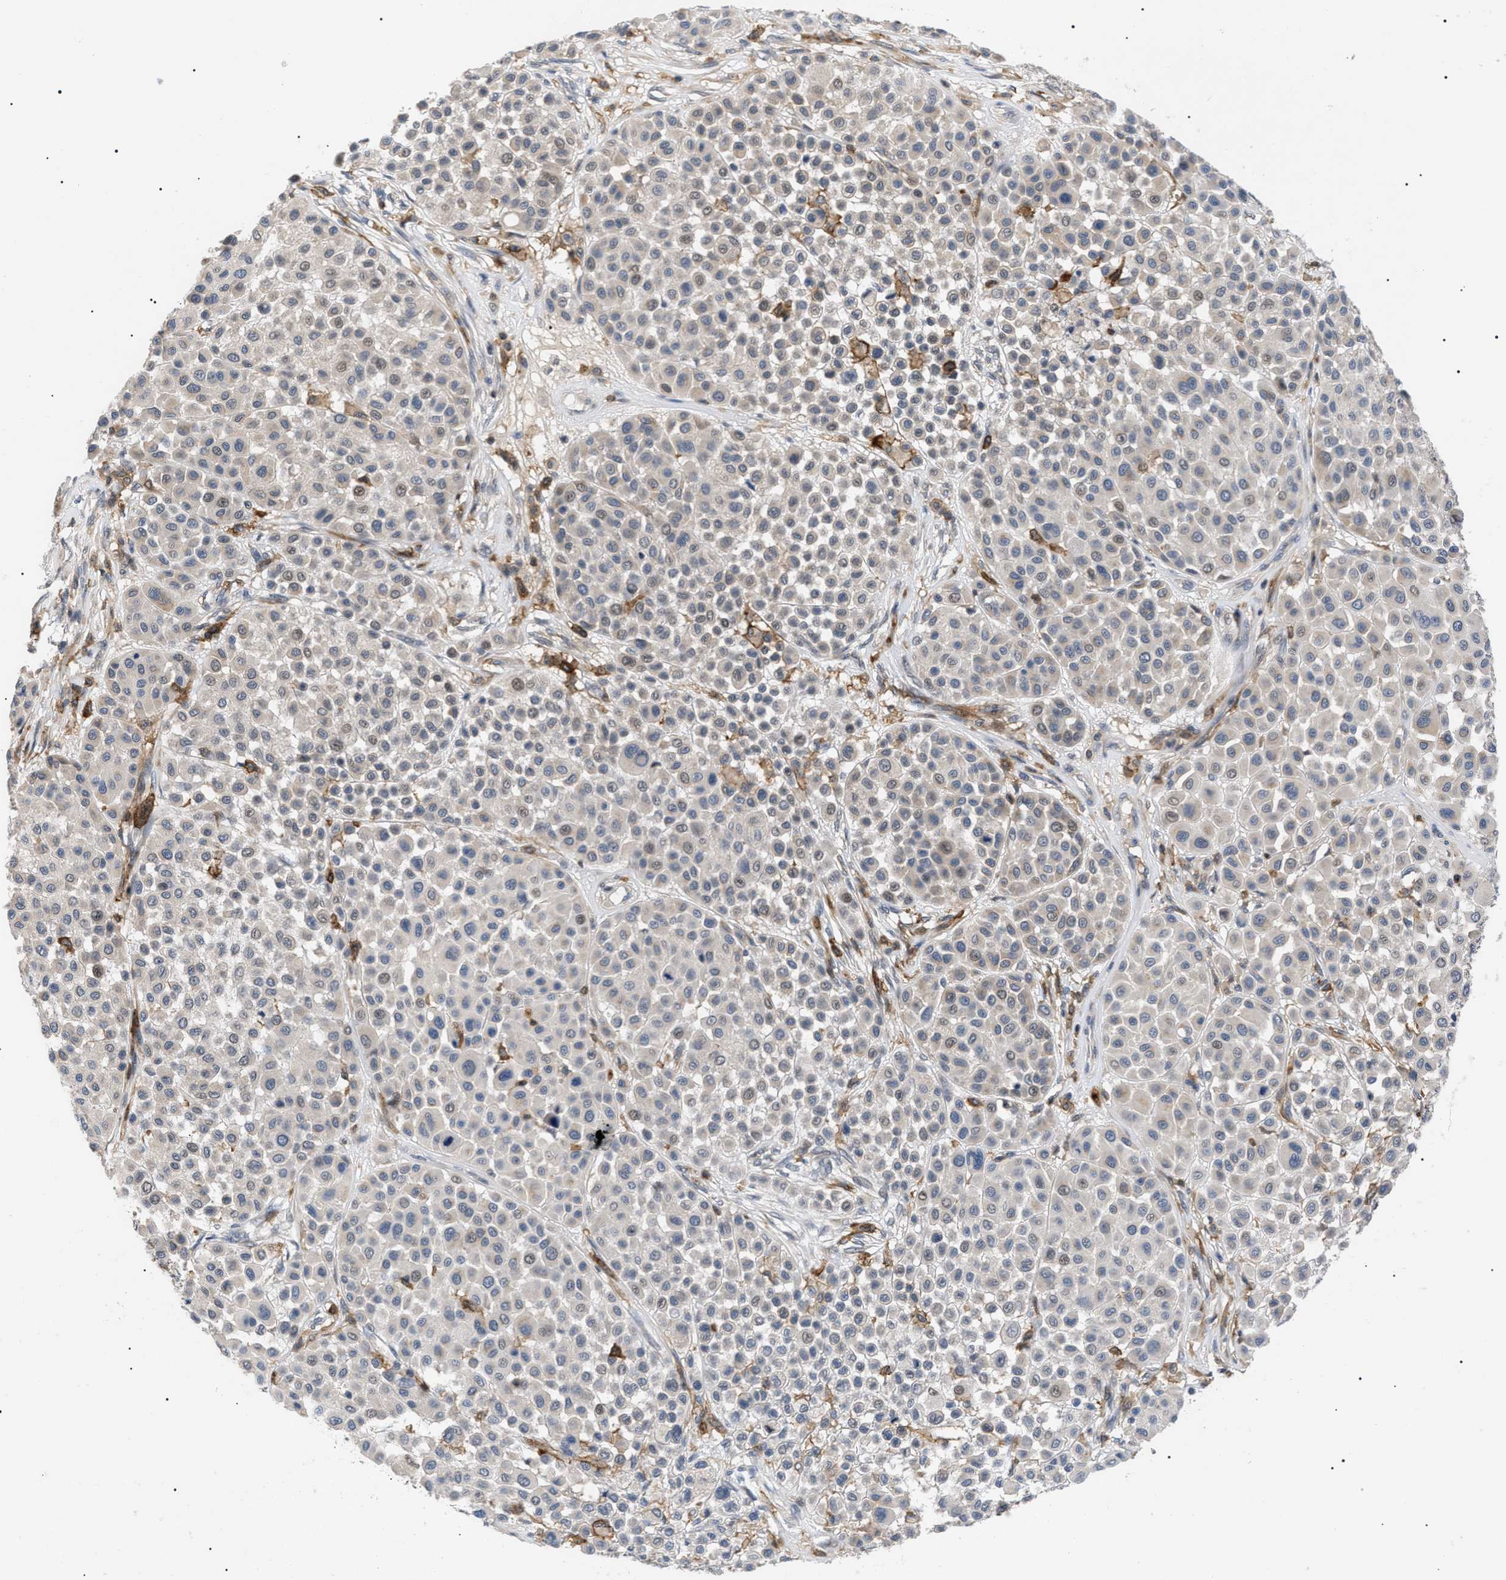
{"staining": {"intensity": "weak", "quantity": "25%-75%", "location": "cytoplasmic/membranous"}, "tissue": "melanoma", "cell_type": "Tumor cells", "image_type": "cancer", "snomed": [{"axis": "morphology", "description": "Malignant melanoma, Metastatic site"}, {"axis": "topography", "description": "Soft tissue"}], "caption": "Protein expression analysis of human malignant melanoma (metastatic site) reveals weak cytoplasmic/membranous positivity in approximately 25%-75% of tumor cells. (DAB = brown stain, brightfield microscopy at high magnification).", "gene": "CD300A", "patient": {"sex": "male", "age": 41}}